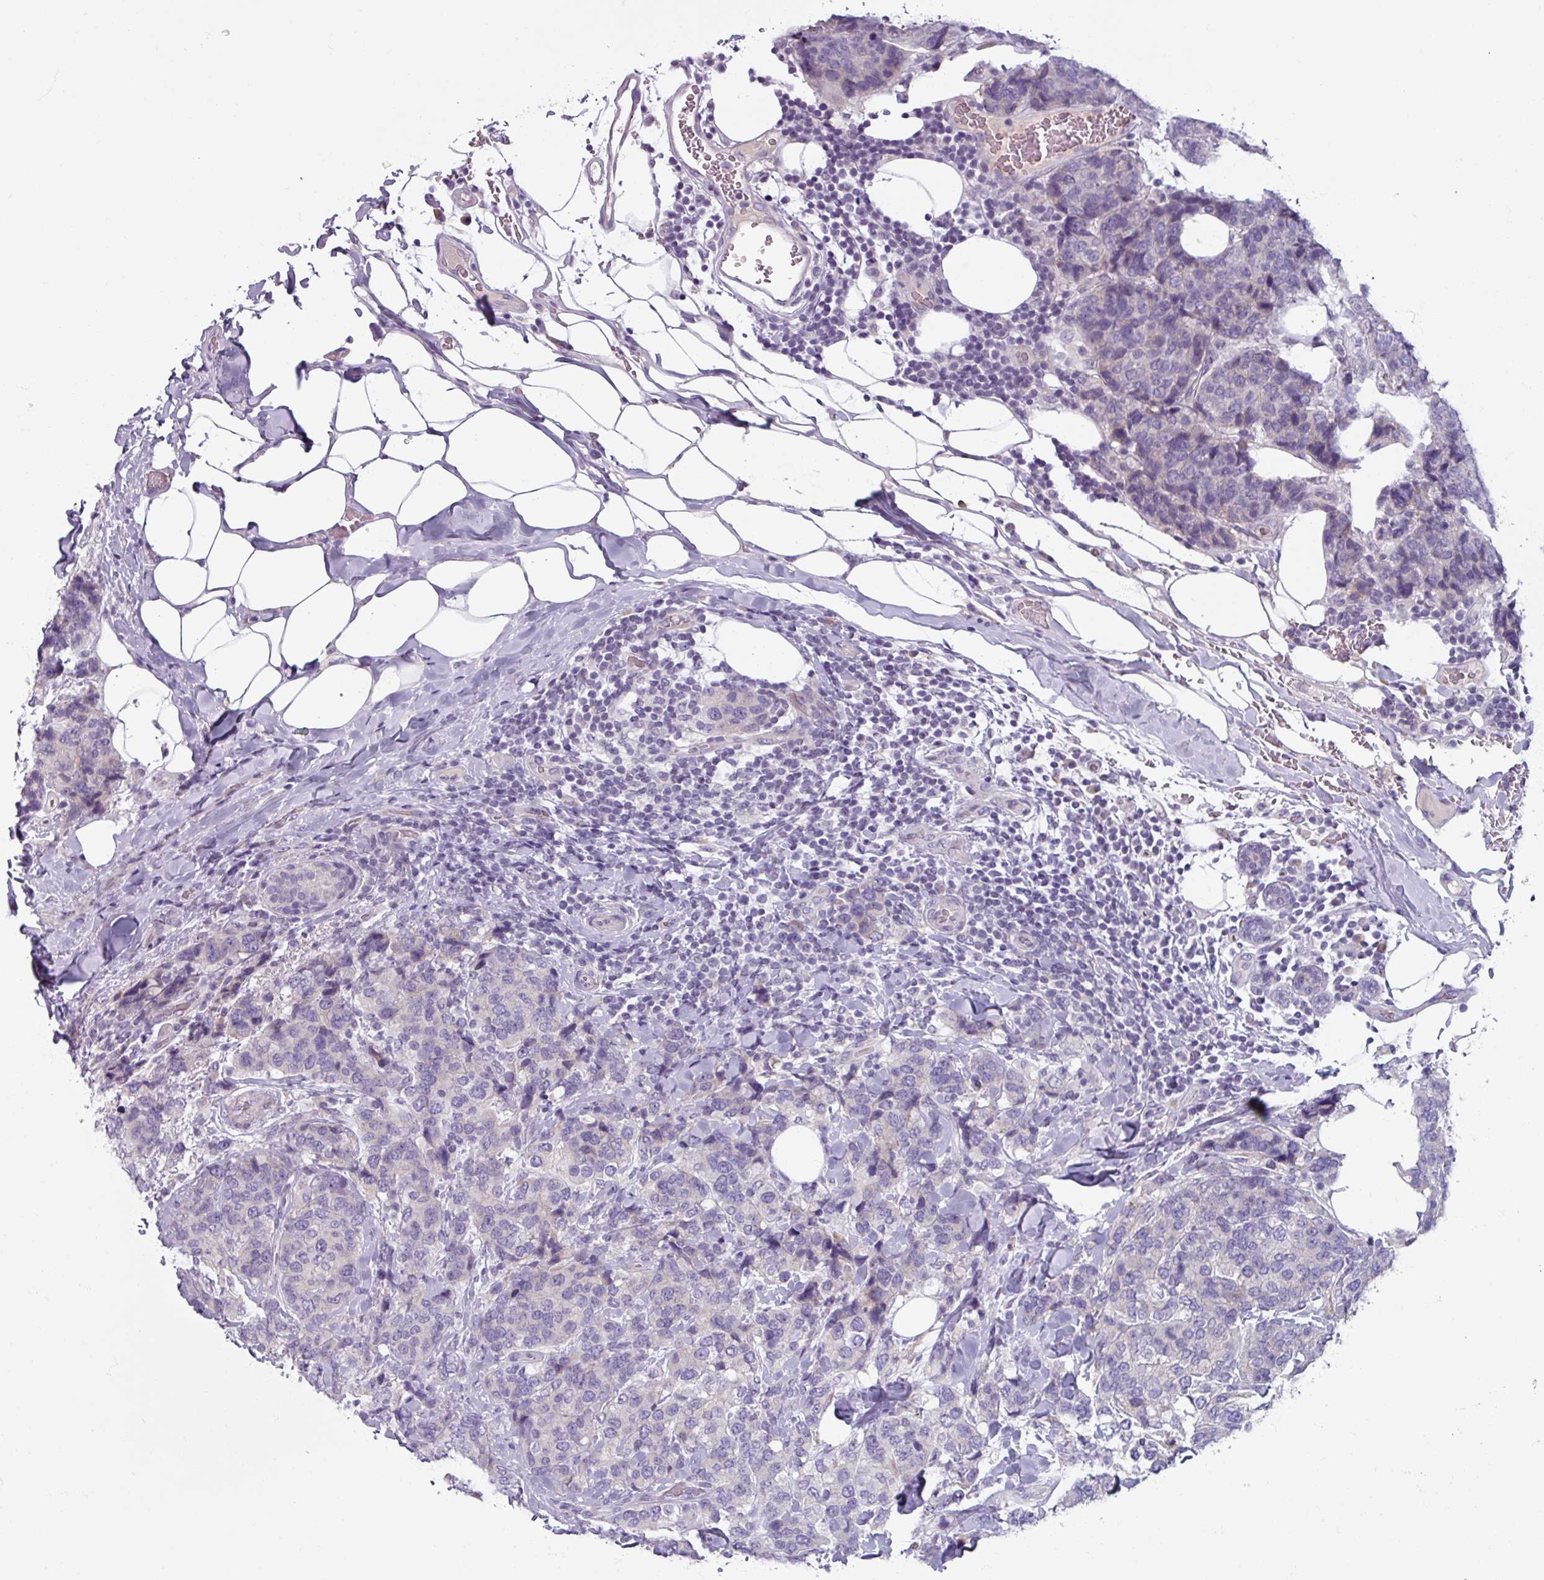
{"staining": {"intensity": "negative", "quantity": "none", "location": "none"}, "tissue": "breast cancer", "cell_type": "Tumor cells", "image_type": "cancer", "snomed": [{"axis": "morphology", "description": "Lobular carcinoma"}, {"axis": "topography", "description": "Breast"}], "caption": "This is an immunohistochemistry (IHC) image of breast lobular carcinoma. There is no staining in tumor cells.", "gene": "SMIM11", "patient": {"sex": "female", "age": 59}}